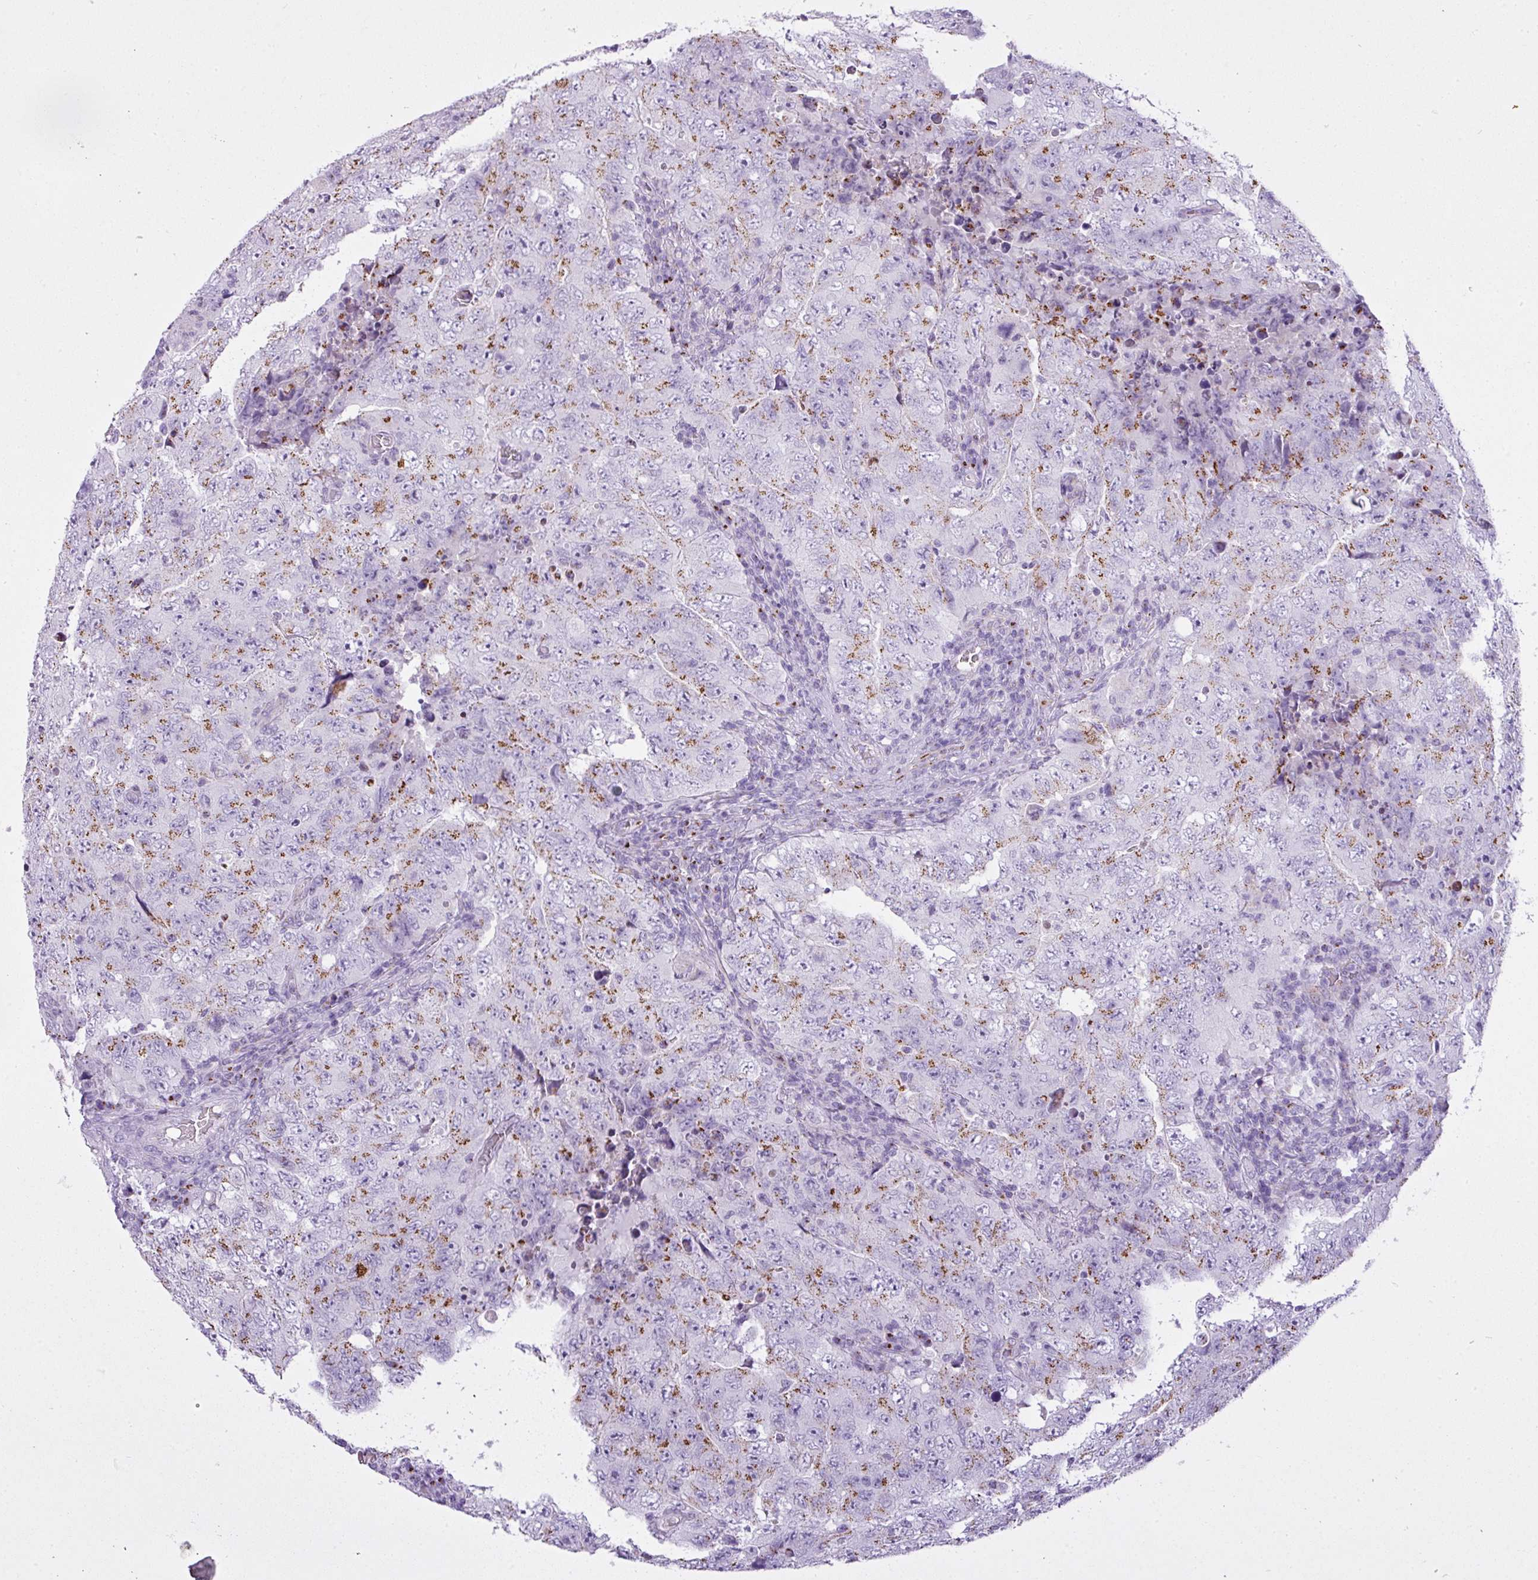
{"staining": {"intensity": "moderate", "quantity": "25%-75%", "location": "cytoplasmic/membranous"}, "tissue": "testis cancer", "cell_type": "Tumor cells", "image_type": "cancer", "snomed": [{"axis": "morphology", "description": "Carcinoma, Embryonal, NOS"}, {"axis": "topography", "description": "Testis"}], "caption": "A brown stain labels moderate cytoplasmic/membranous expression of a protein in human testis cancer (embryonal carcinoma) tumor cells. (DAB (3,3'-diaminobenzidine) = brown stain, brightfield microscopy at high magnification).", "gene": "FAM43A", "patient": {"sex": "male", "age": 26}}